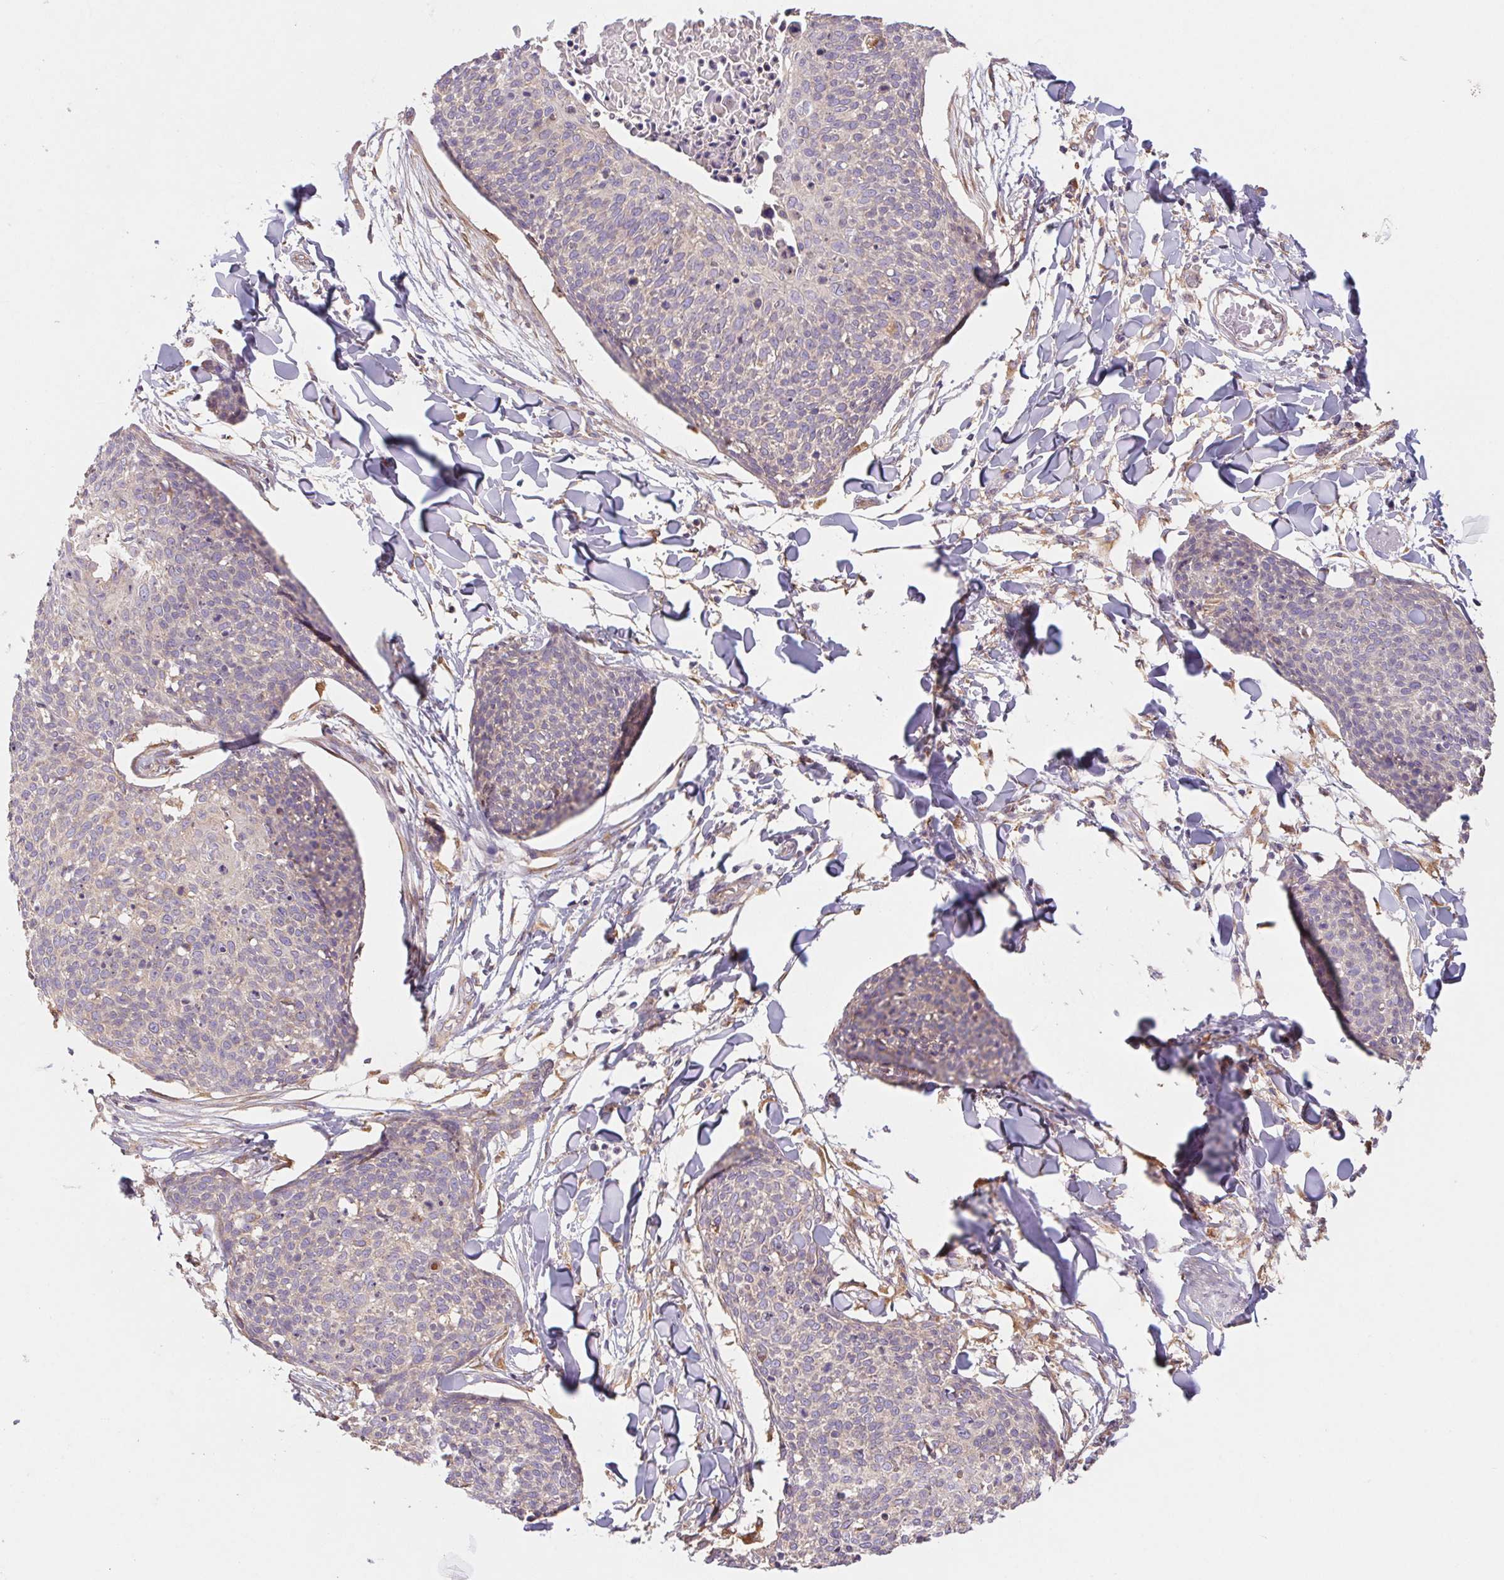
{"staining": {"intensity": "negative", "quantity": "none", "location": "none"}, "tissue": "skin cancer", "cell_type": "Tumor cells", "image_type": "cancer", "snomed": [{"axis": "morphology", "description": "Squamous cell carcinoma, NOS"}, {"axis": "topography", "description": "Skin"}, {"axis": "topography", "description": "Vulva"}], "caption": "DAB immunohistochemical staining of skin cancer reveals no significant staining in tumor cells. The staining is performed using DAB brown chromogen with nuclei counter-stained in using hematoxylin.", "gene": "RAB1A", "patient": {"sex": "female", "age": 75}}